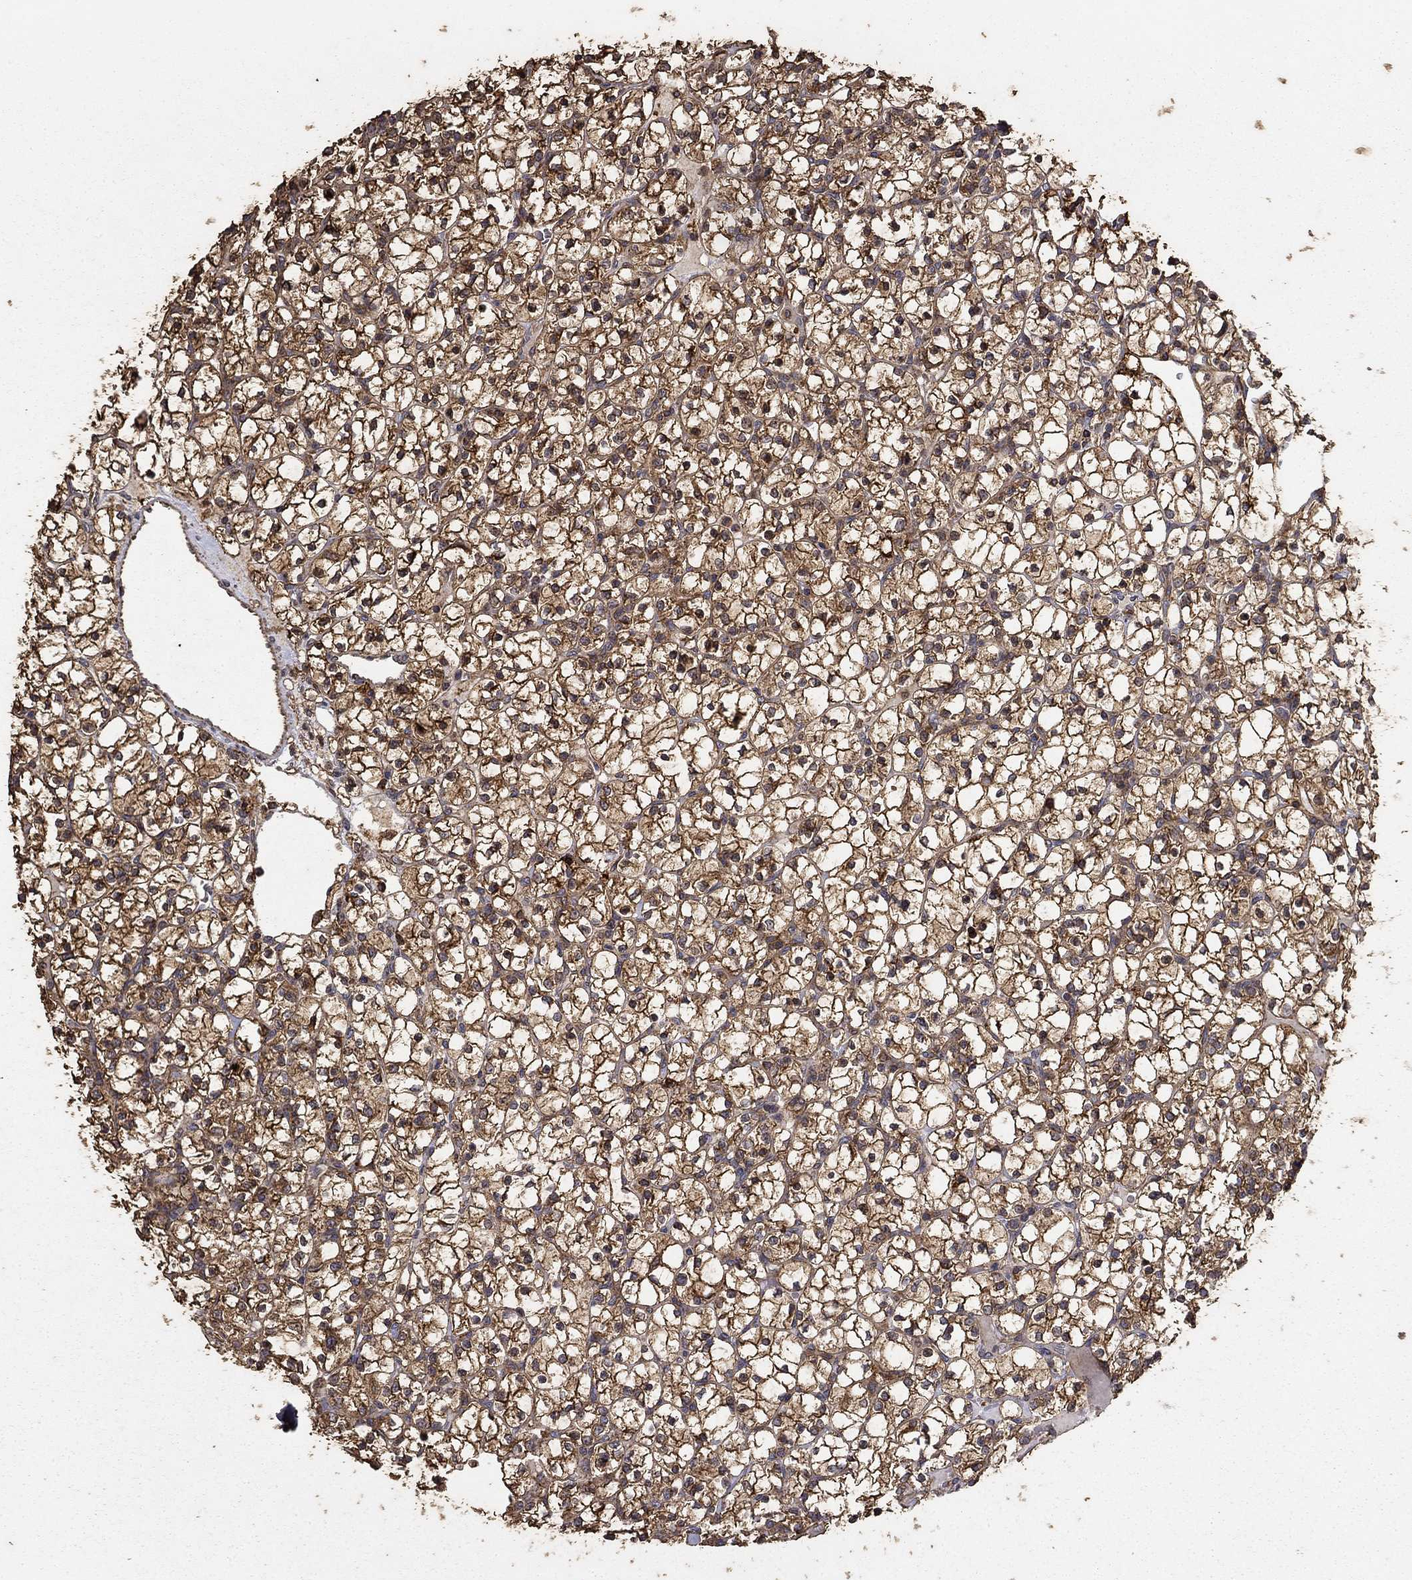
{"staining": {"intensity": "strong", "quantity": ">75%", "location": "cytoplasmic/membranous"}, "tissue": "renal cancer", "cell_type": "Tumor cells", "image_type": "cancer", "snomed": [{"axis": "morphology", "description": "Adenocarcinoma, NOS"}, {"axis": "topography", "description": "Kidney"}], "caption": "Renal cancer was stained to show a protein in brown. There is high levels of strong cytoplasmic/membranous expression in about >75% of tumor cells. (DAB IHC with brightfield microscopy, high magnification).", "gene": "IFRD1", "patient": {"sex": "female", "age": 89}}